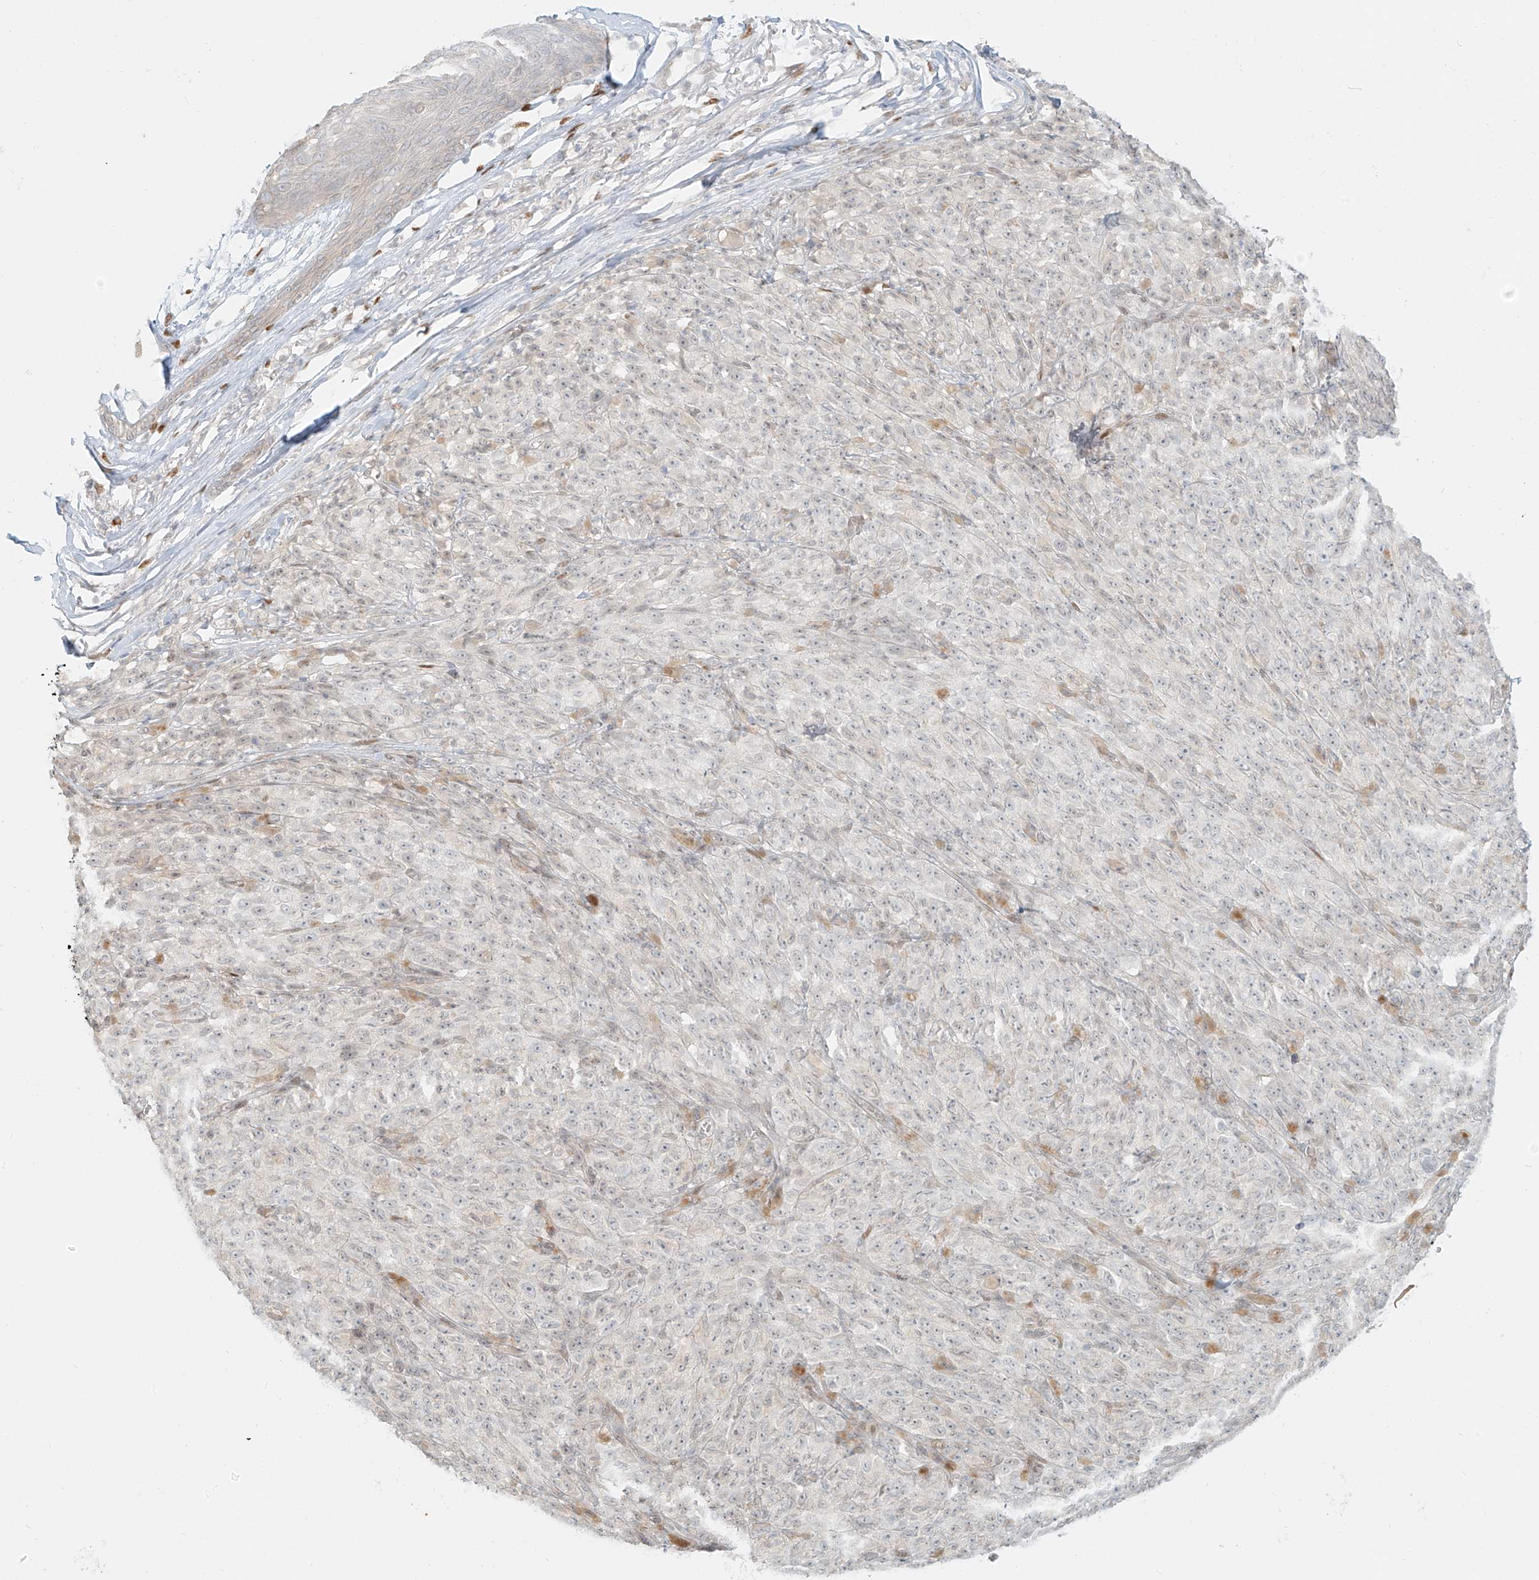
{"staining": {"intensity": "negative", "quantity": "none", "location": "none"}, "tissue": "melanoma", "cell_type": "Tumor cells", "image_type": "cancer", "snomed": [{"axis": "morphology", "description": "Malignant melanoma, NOS"}, {"axis": "topography", "description": "Skin"}], "caption": "IHC of melanoma displays no staining in tumor cells.", "gene": "ZNF774", "patient": {"sex": "female", "age": 82}}